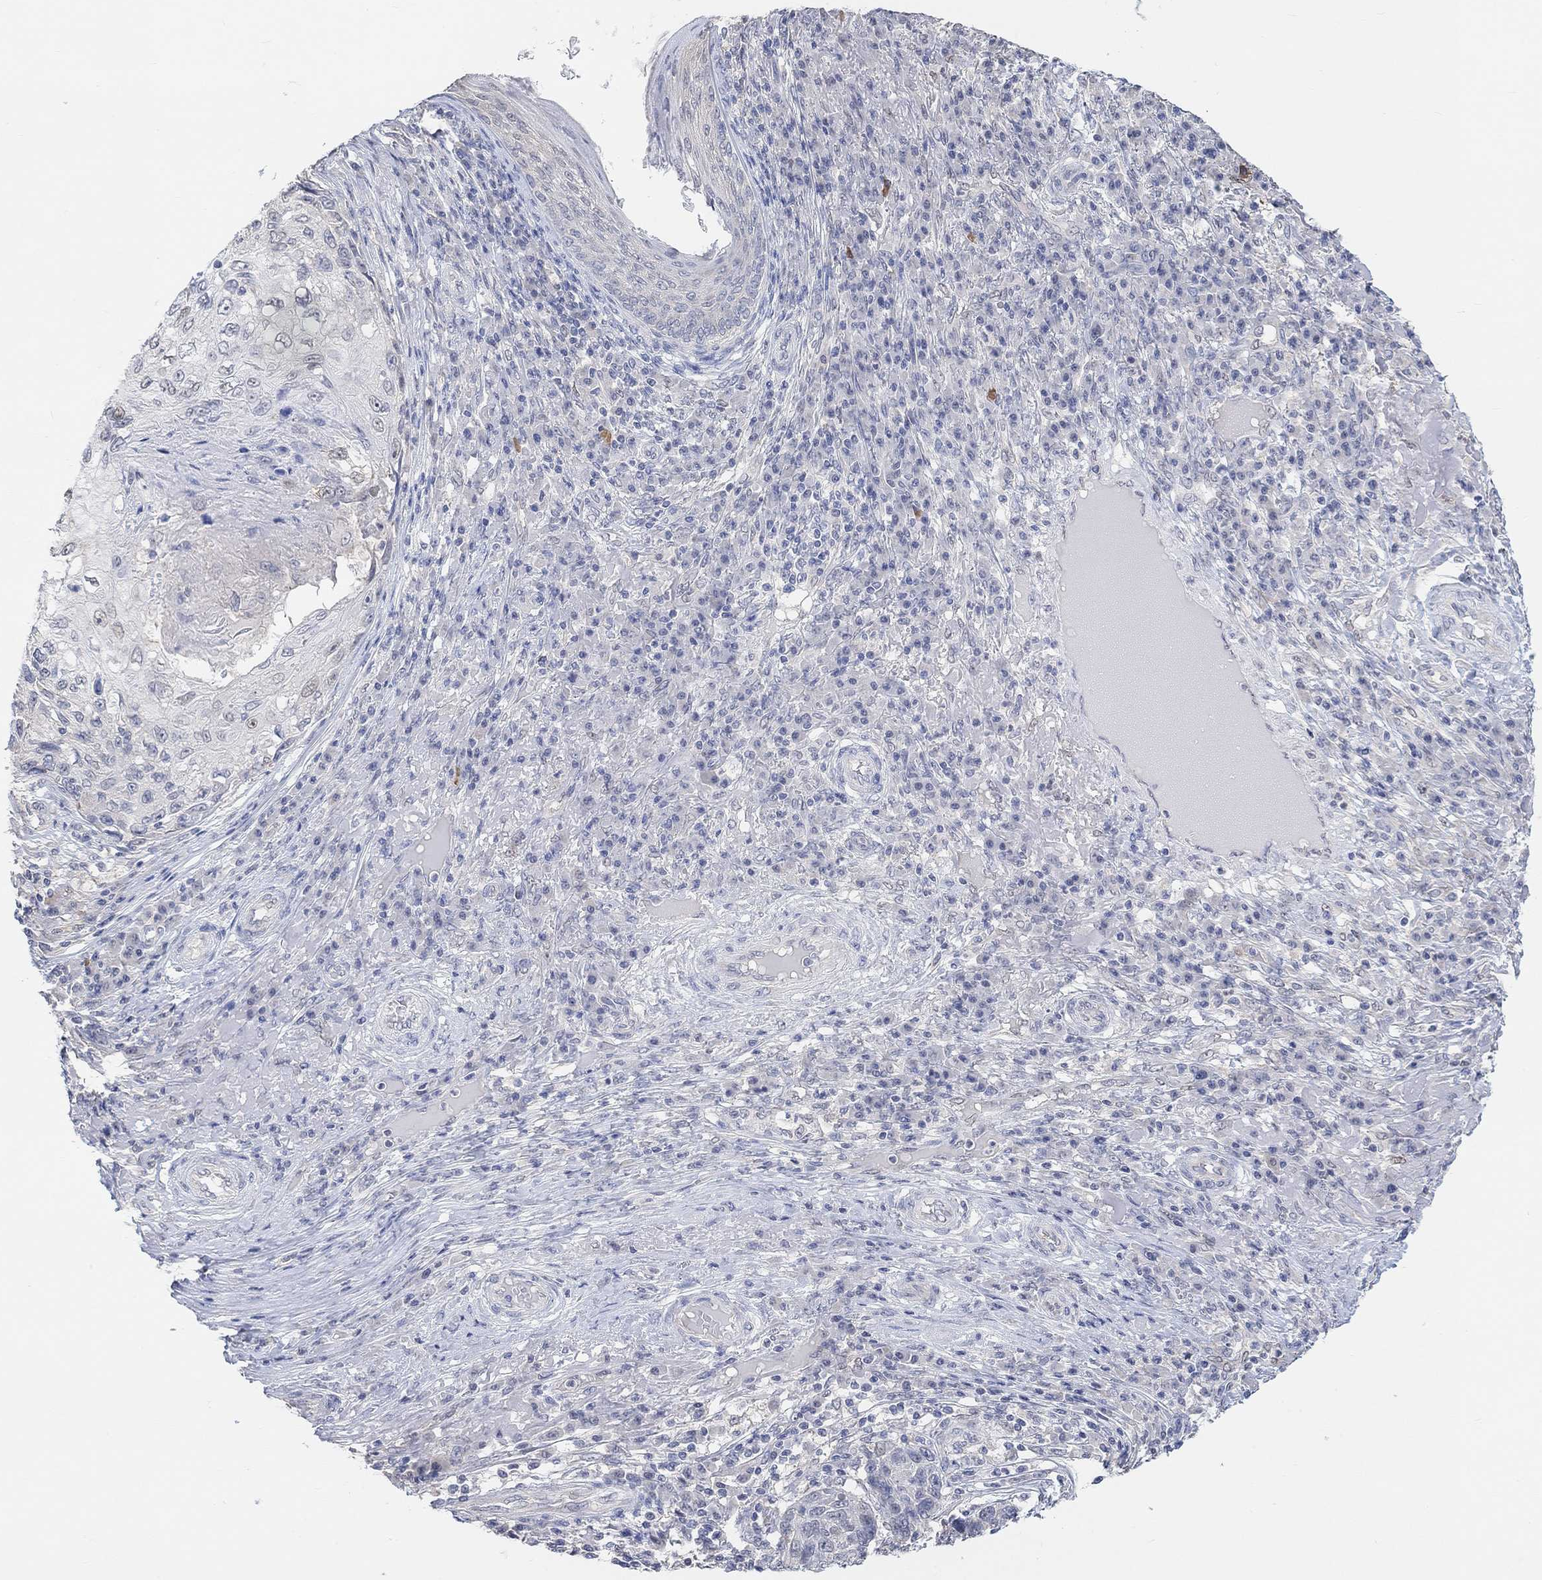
{"staining": {"intensity": "strong", "quantity": "<25%", "location": "nuclear"}, "tissue": "skin cancer", "cell_type": "Tumor cells", "image_type": "cancer", "snomed": [{"axis": "morphology", "description": "Squamous cell carcinoma, NOS"}, {"axis": "topography", "description": "Skin"}], "caption": "Immunohistochemical staining of human squamous cell carcinoma (skin) displays medium levels of strong nuclear protein expression in approximately <25% of tumor cells.", "gene": "MUC1", "patient": {"sex": "male", "age": 92}}